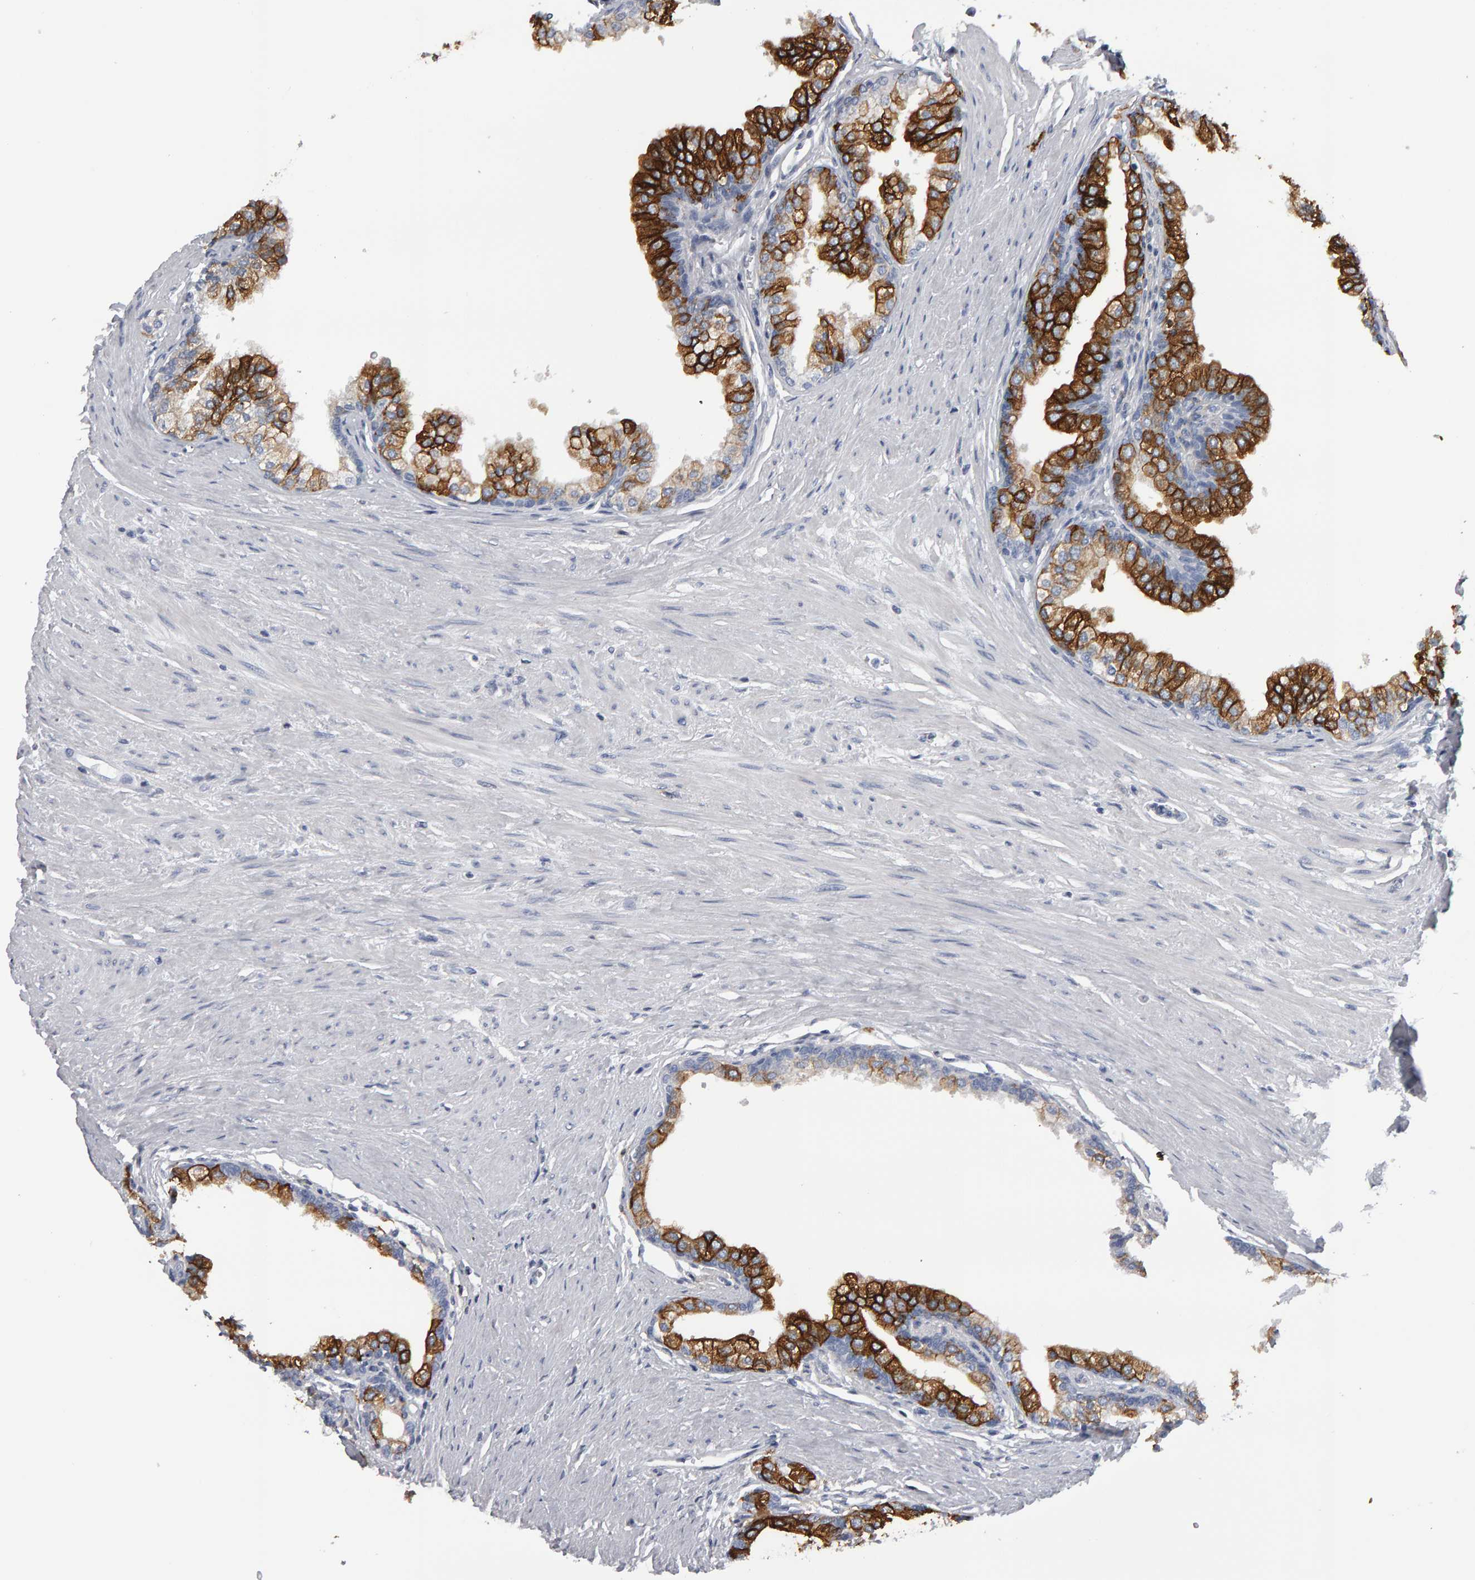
{"staining": {"intensity": "strong", "quantity": ">75%", "location": "cytoplasmic/membranous"}, "tissue": "prostate", "cell_type": "Glandular cells", "image_type": "normal", "snomed": [{"axis": "morphology", "description": "Normal tissue, NOS"}, {"axis": "morphology", "description": "Urothelial carcinoma, Low grade"}, {"axis": "topography", "description": "Urinary bladder"}, {"axis": "topography", "description": "Prostate"}], "caption": "This micrograph reveals benign prostate stained with IHC to label a protein in brown. The cytoplasmic/membranous of glandular cells show strong positivity for the protein. Nuclei are counter-stained blue.", "gene": "CD38", "patient": {"sex": "male", "age": 60}}